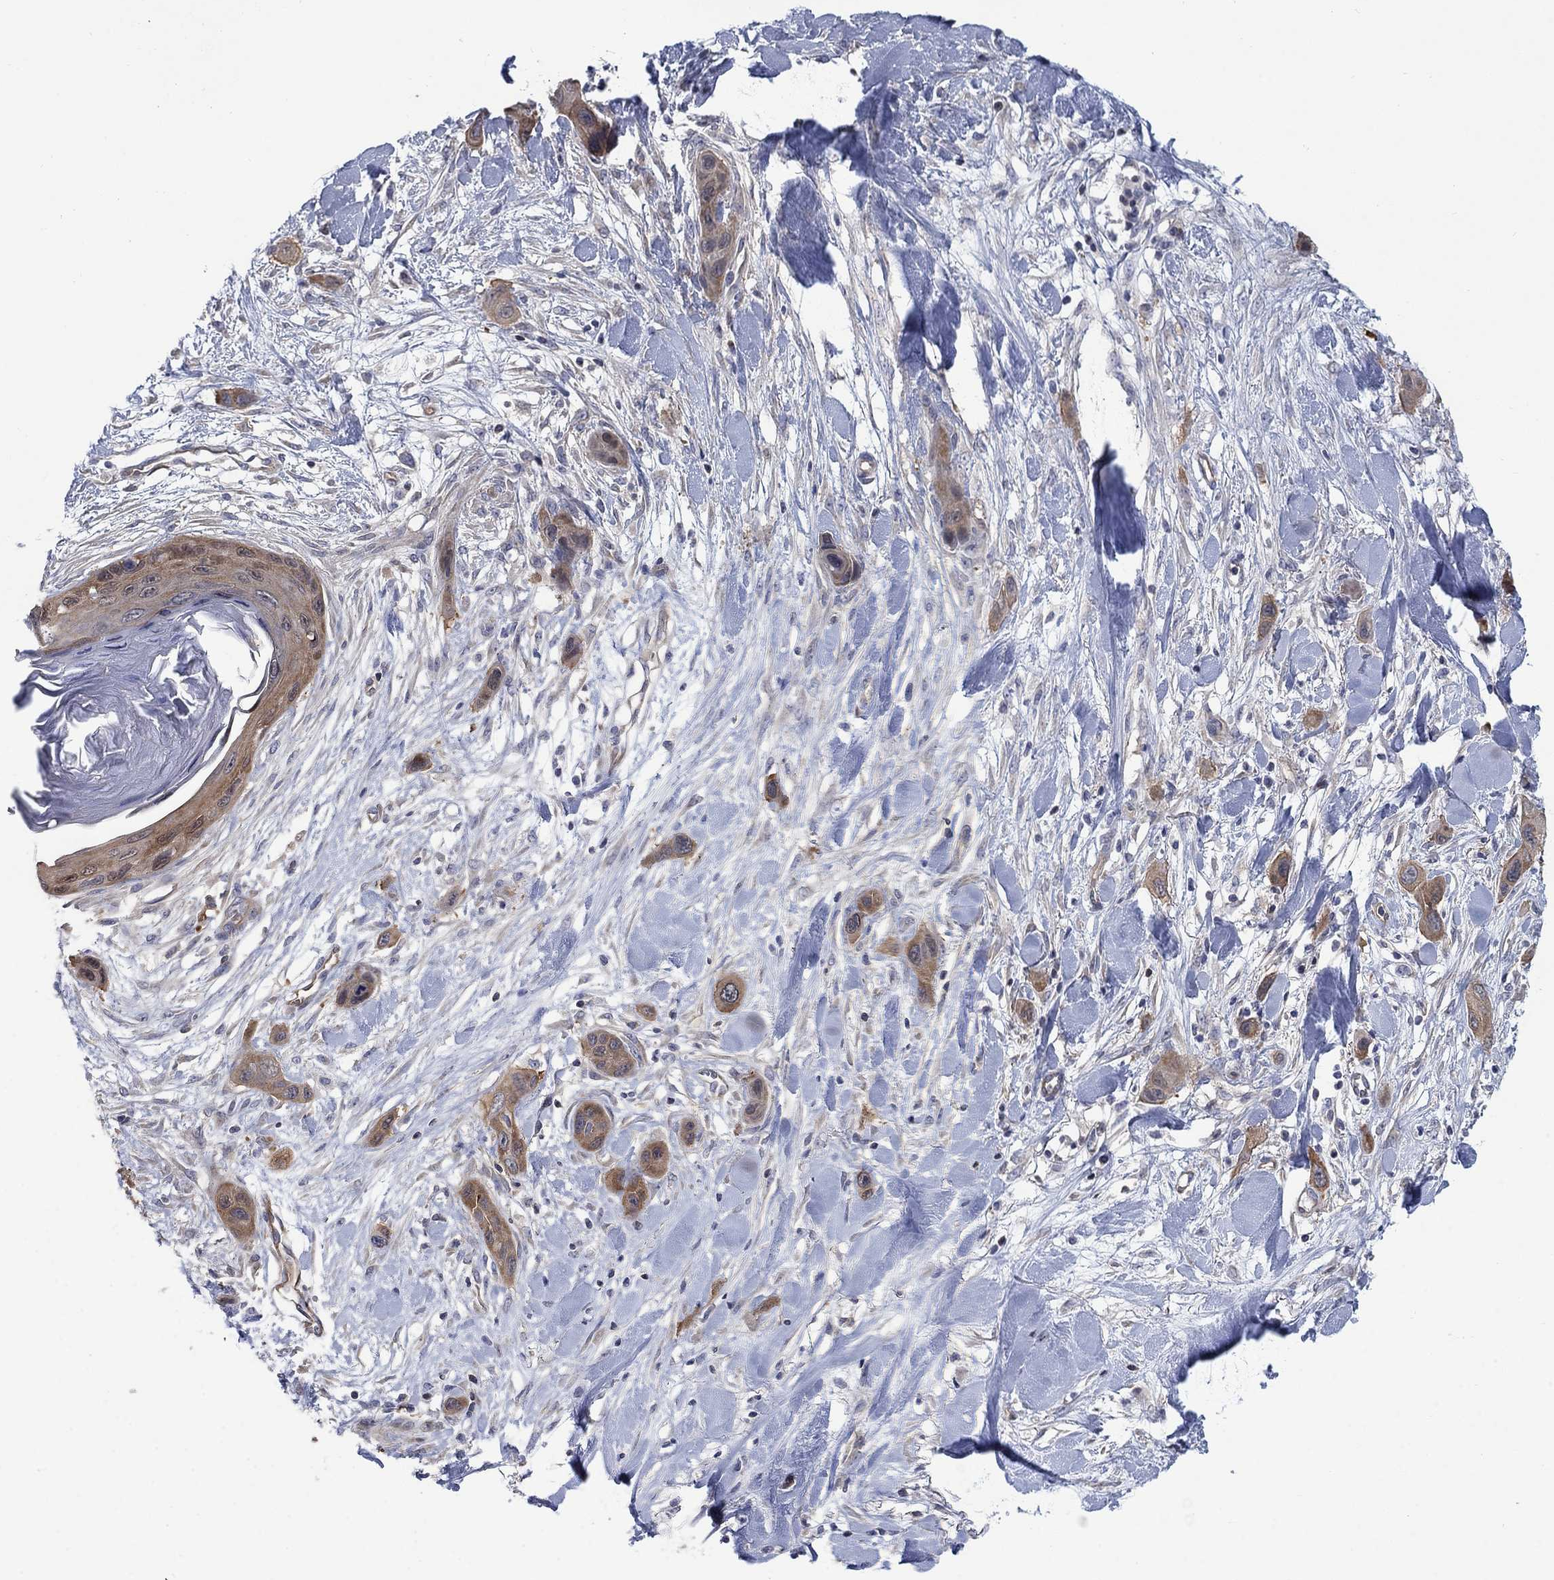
{"staining": {"intensity": "moderate", "quantity": ">75%", "location": "cytoplasmic/membranous"}, "tissue": "skin cancer", "cell_type": "Tumor cells", "image_type": "cancer", "snomed": [{"axis": "morphology", "description": "Squamous cell carcinoma, NOS"}, {"axis": "topography", "description": "Skin"}], "caption": "A high-resolution micrograph shows immunohistochemistry (IHC) staining of skin cancer (squamous cell carcinoma), which displays moderate cytoplasmic/membranous positivity in approximately >75% of tumor cells.", "gene": "PDZD2", "patient": {"sex": "male", "age": 79}}